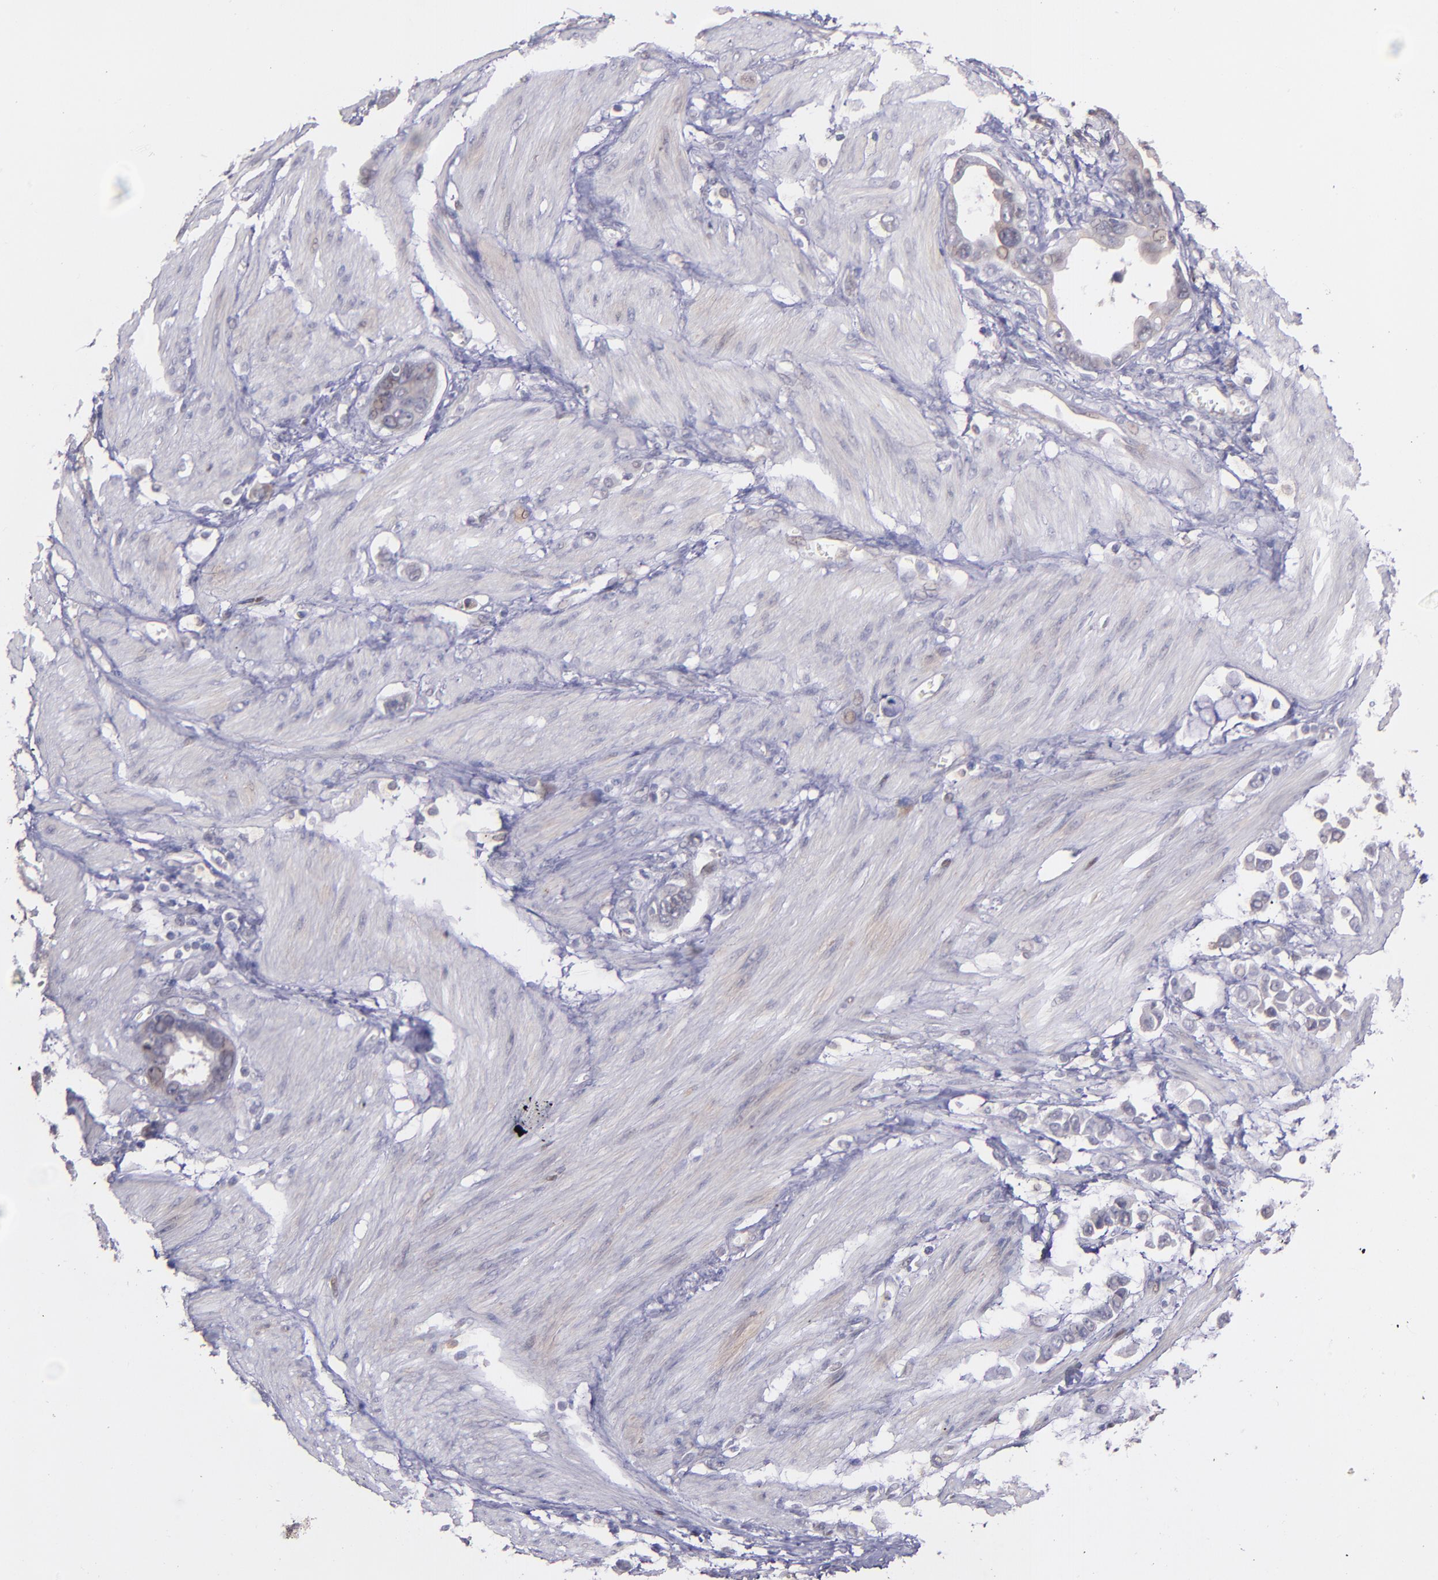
{"staining": {"intensity": "weak", "quantity": "<25%", "location": "cytoplasmic/membranous"}, "tissue": "stomach cancer", "cell_type": "Tumor cells", "image_type": "cancer", "snomed": [{"axis": "morphology", "description": "Adenocarcinoma, NOS"}, {"axis": "topography", "description": "Stomach"}], "caption": "There is no significant staining in tumor cells of stomach adenocarcinoma. The staining was performed using DAB (3,3'-diaminobenzidine) to visualize the protein expression in brown, while the nuclei were stained in blue with hematoxylin (Magnification: 20x).", "gene": "NUP62CL", "patient": {"sex": "male", "age": 78}}